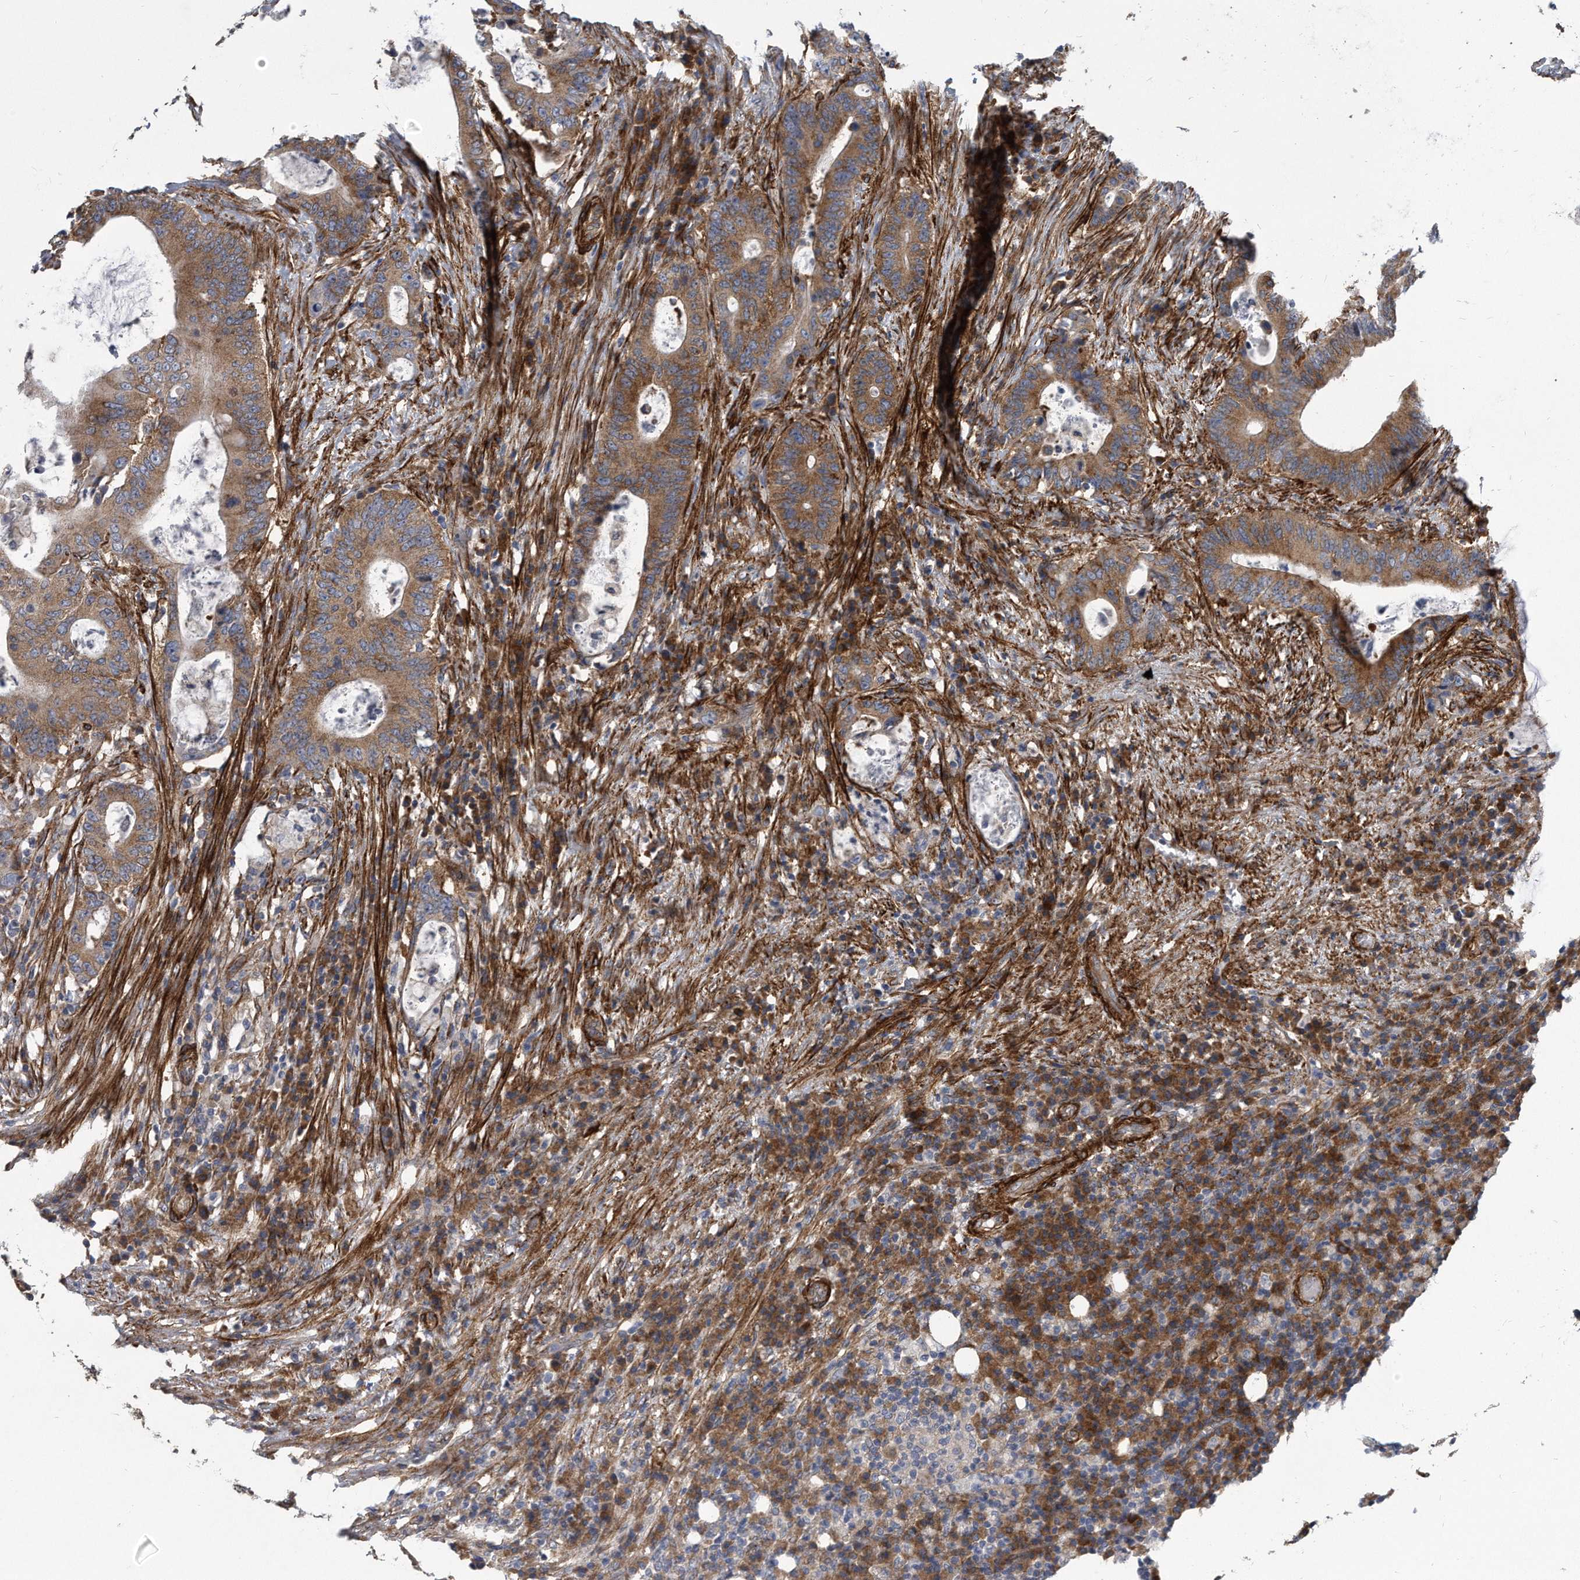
{"staining": {"intensity": "moderate", "quantity": ">75%", "location": "cytoplasmic/membranous"}, "tissue": "colorectal cancer", "cell_type": "Tumor cells", "image_type": "cancer", "snomed": [{"axis": "morphology", "description": "Adenocarcinoma, NOS"}, {"axis": "topography", "description": "Colon"}], "caption": "Immunohistochemistry (IHC) of human colorectal cancer displays medium levels of moderate cytoplasmic/membranous staining in approximately >75% of tumor cells. The protein of interest is shown in brown color, while the nuclei are stained blue.", "gene": "EIF2B4", "patient": {"sex": "male", "age": 83}}